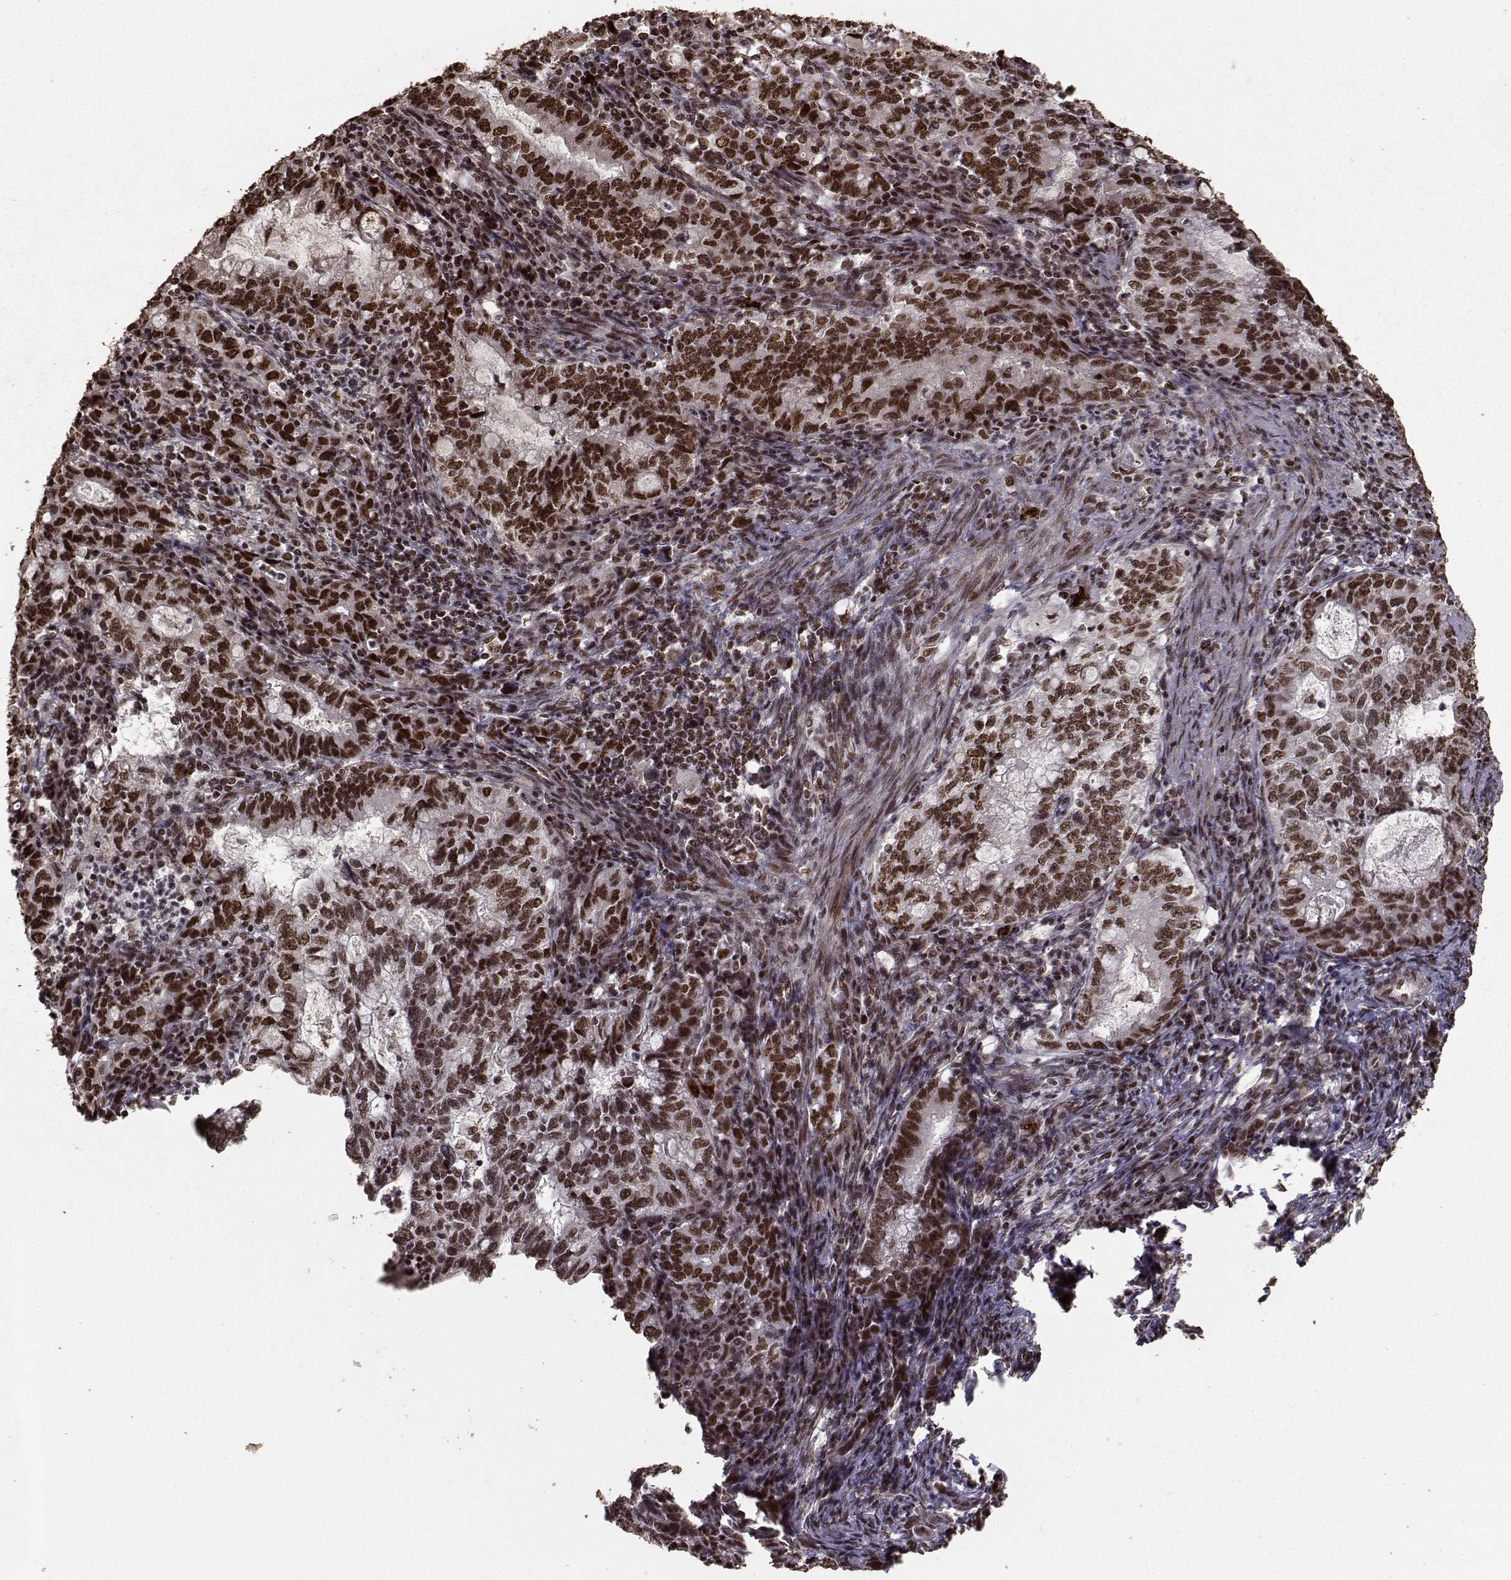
{"staining": {"intensity": "strong", "quantity": ">75%", "location": "nuclear"}, "tissue": "stomach cancer", "cell_type": "Tumor cells", "image_type": "cancer", "snomed": [{"axis": "morphology", "description": "Adenocarcinoma, NOS"}, {"axis": "topography", "description": "Stomach, lower"}], "caption": "Stomach cancer stained for a protein (brown) demonstrates strong nuclear positive expression in about >75% of tumor cells.", "gene": "SF1", "patient": {"sex": "female", "age": 72}}